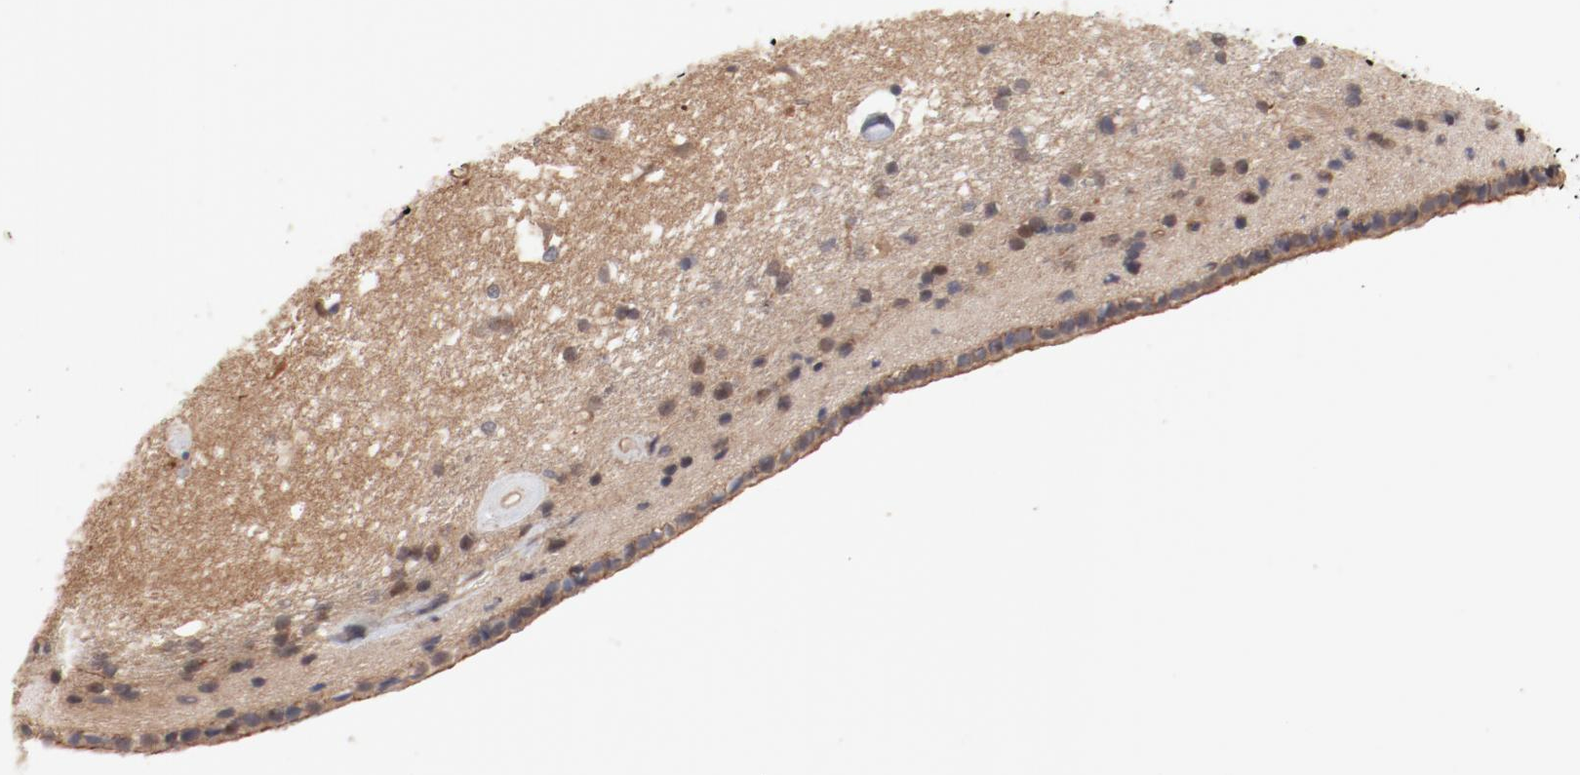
{"staining": {"intensity": "negative", "quantity": "none", "location": "none"}, "tissue": "caudate", "cell_type": "Glial cells", "image_type": "normal", "snomed": [{"axis": "morphology", "description": "Normal tissue, NOS"}, {"axis": "topography", "description": "Lateral ventricle wall"}], "caption": "A high-resolution micrograph shows immunohistochemistry (IHC) staining of normal caudate, which displays no significant expression in glial cells.", "gene": "PITPNM2", "patient": {"sex": "female", "age": 19}}